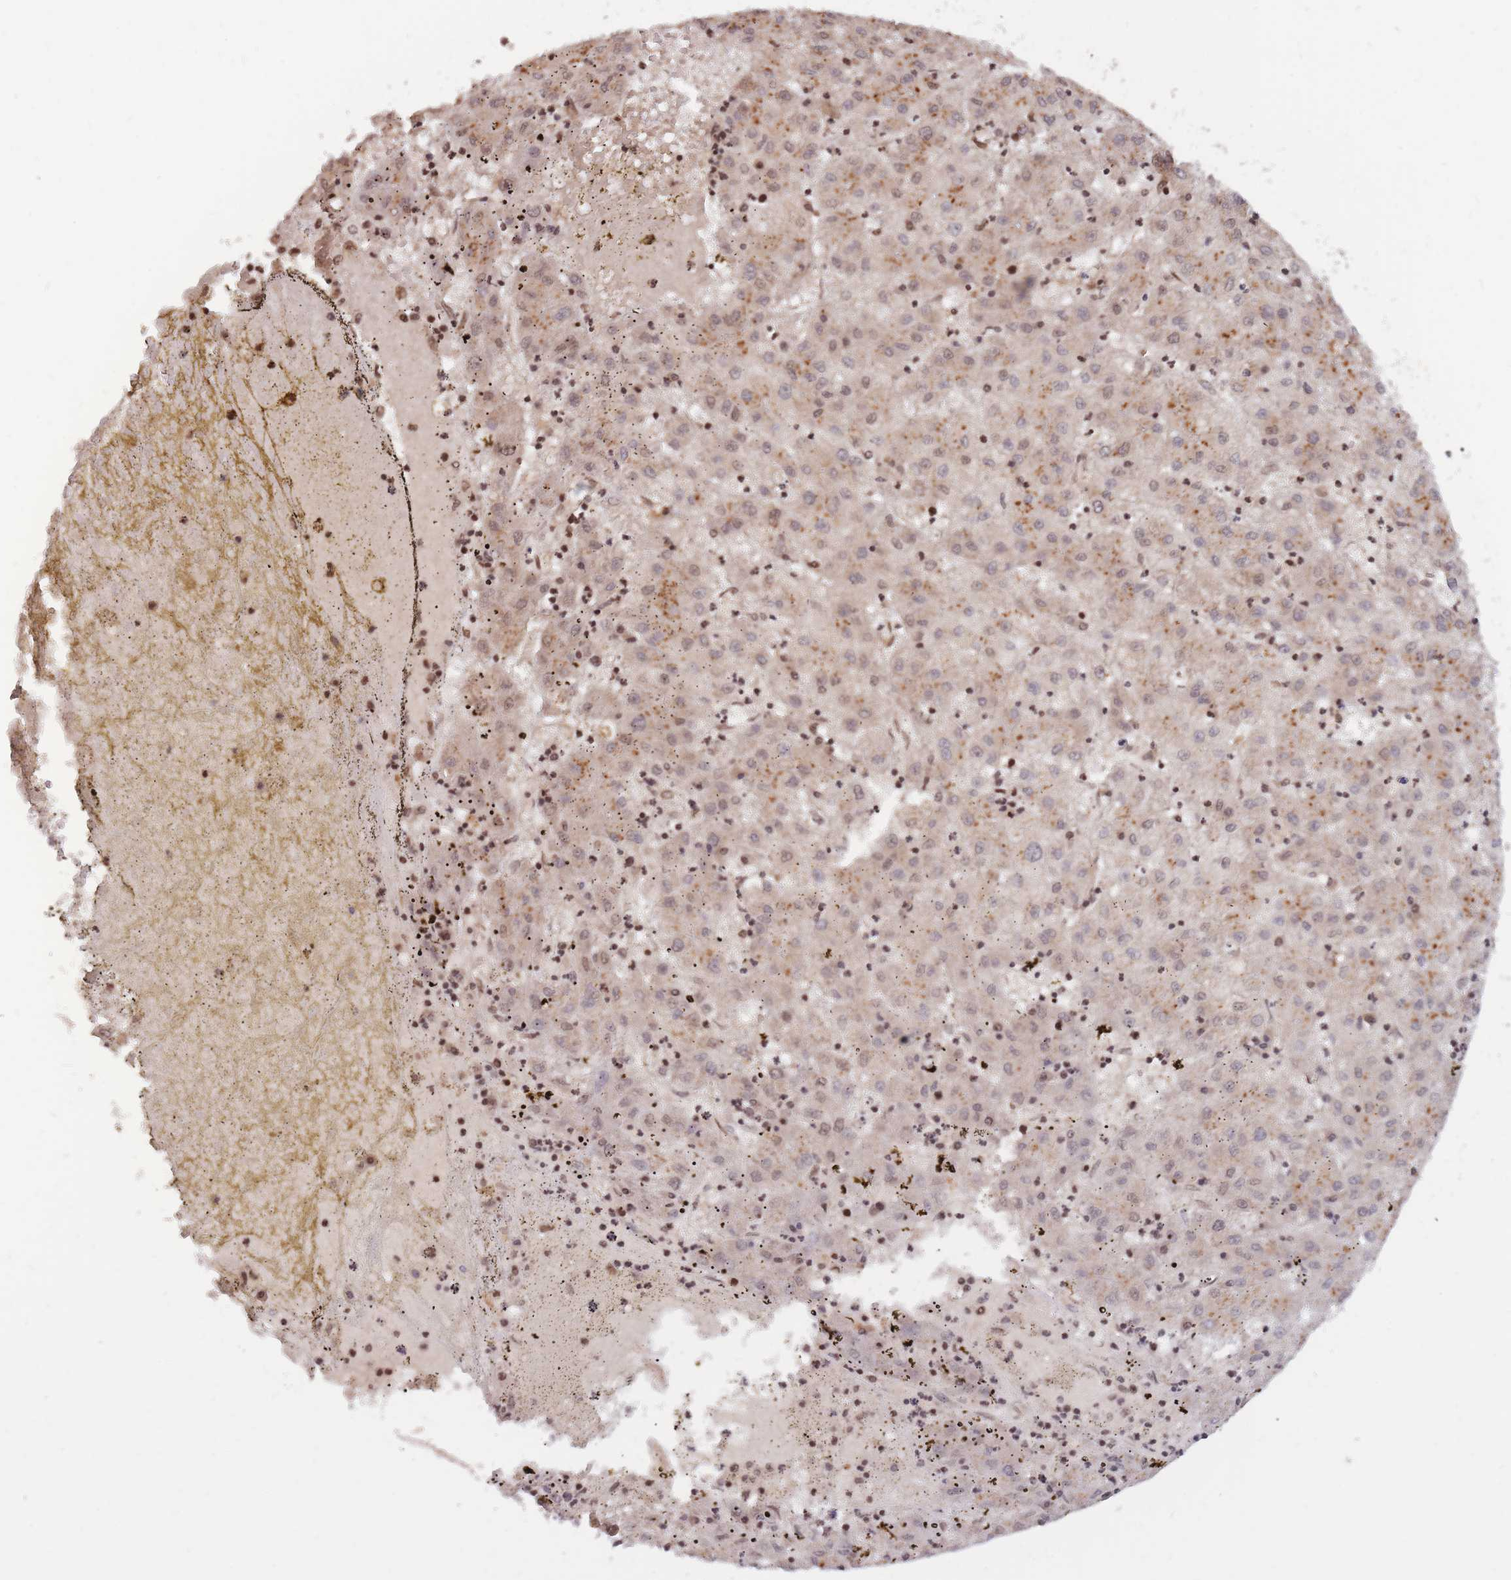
{"staining": {"intensity": "moderate", "quantity": "<25%", "location": "cytoplasmic/membranous"}, "tissue": "liver cancer", "cell_type": "Tumor cells", "image_type": "cancer", "snomed": [{"axis": "morphology", "description": "Carcinoma, Hepatocellular, NOS"}, {"axis": "topography", "description": "Liver"}], "caption": "This image reveals liver cancer stained with IHC to label a protein in brown. The cytoplasmic/membranous of tumor cells show moderate positivity for the protein. Nuclei are counter-stained blue.", "gene": "SRA1", "patient": {"sex": "male", "age": 72}}